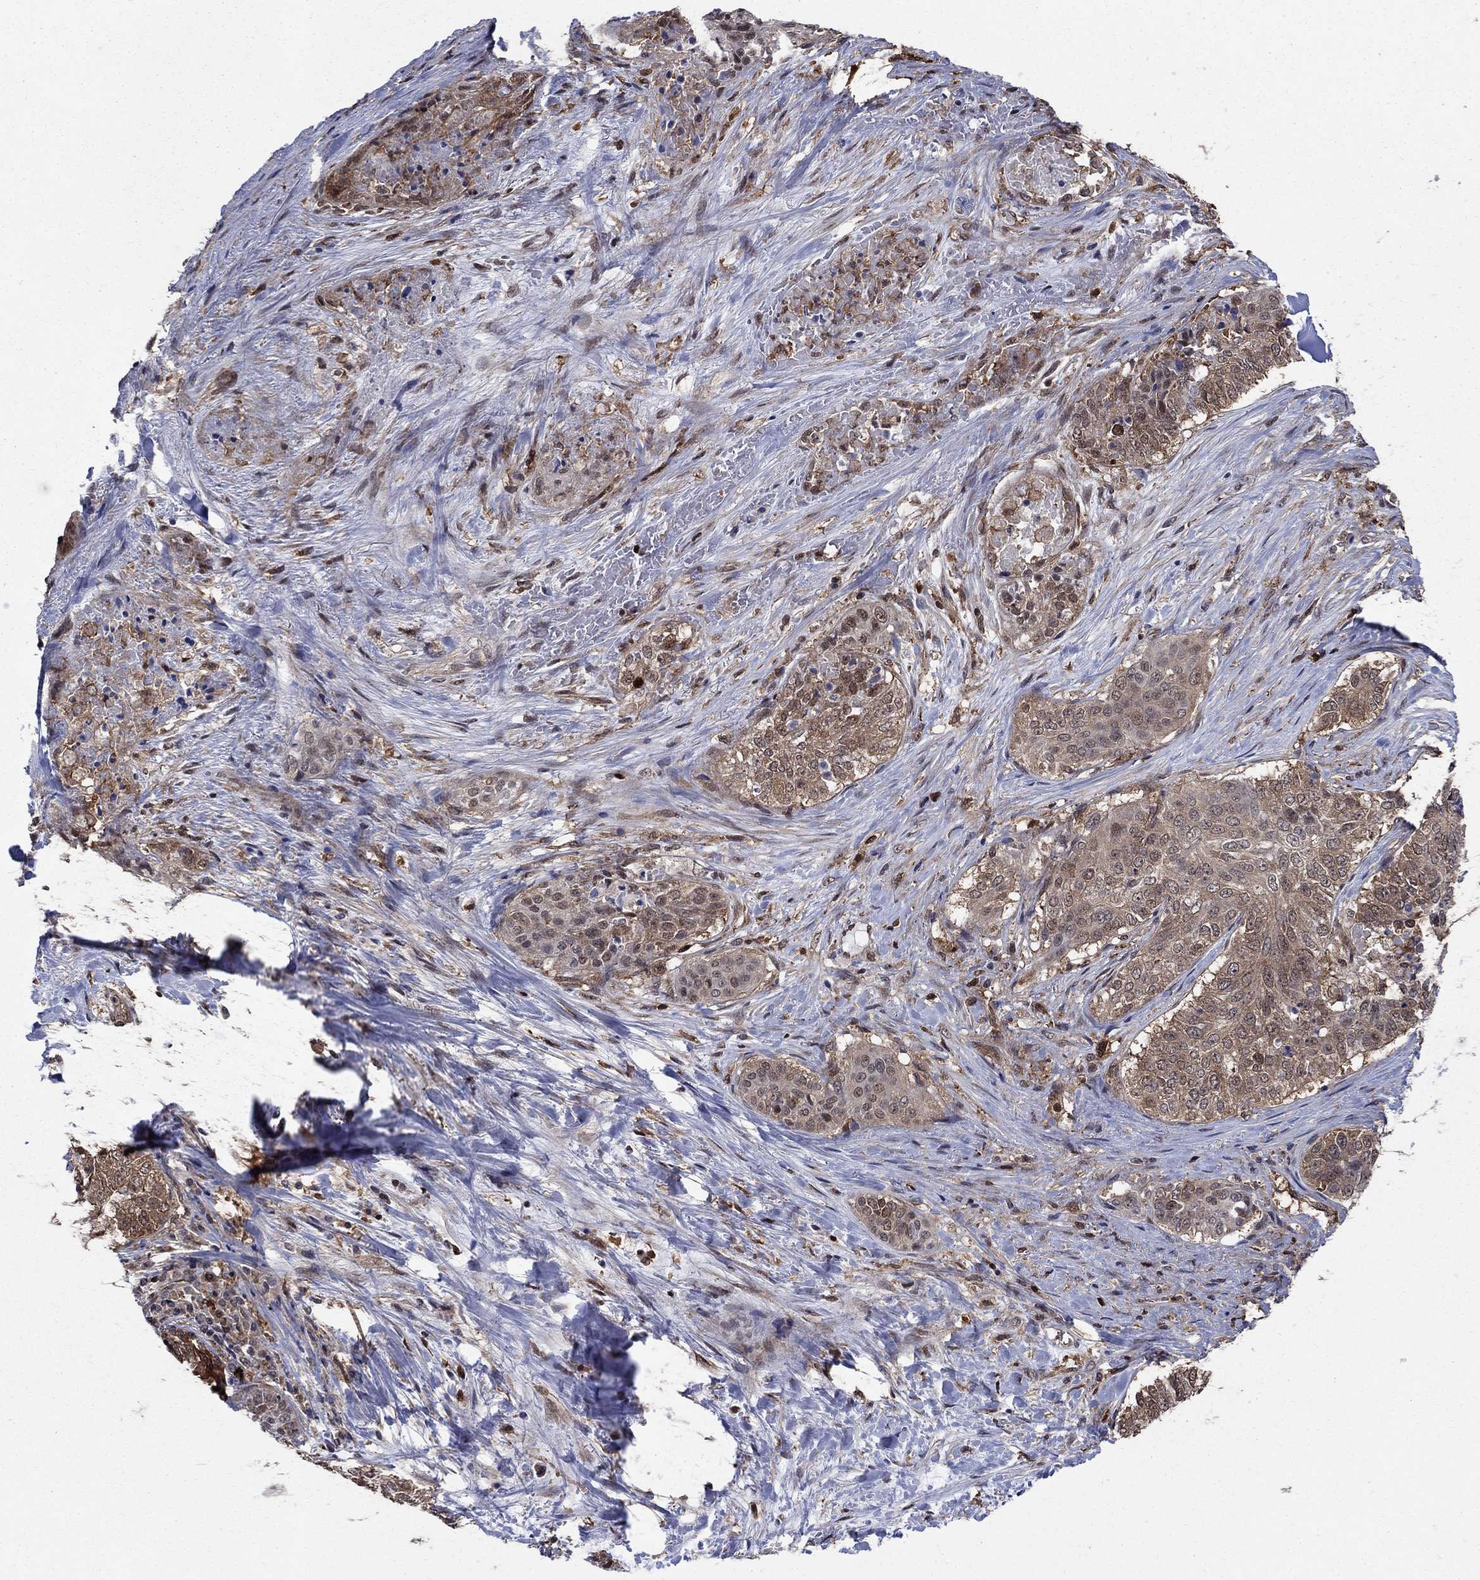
{"staining": {"intensity": "moderate", "quantity": ">75%", "location": "cytoplasmic/membranous"}, "tissue": "lung cancer", "cell_type": "Tumor cells", "image_type": "cancer", "snomed": [{"axis": "morphology", "description": "Squamous cell carcinoma, NOS"}, {"axis": "topography", "description": "Lung"}], "caption": "The histopathology image shows immunohistochemical staining of squamous cell carcinoma (lung). There is moderate cytoplasmic/membranous staining is present in approximately >75% of tumor cells. The protein is stained brown, and the nuclei are stained in blue (DAB (3,3'-diaminobenzidine) IHC with brightfield microscopy, high magnification).", "gene": "CACYBP", "patient": {"sex": "male", "age": 64}}